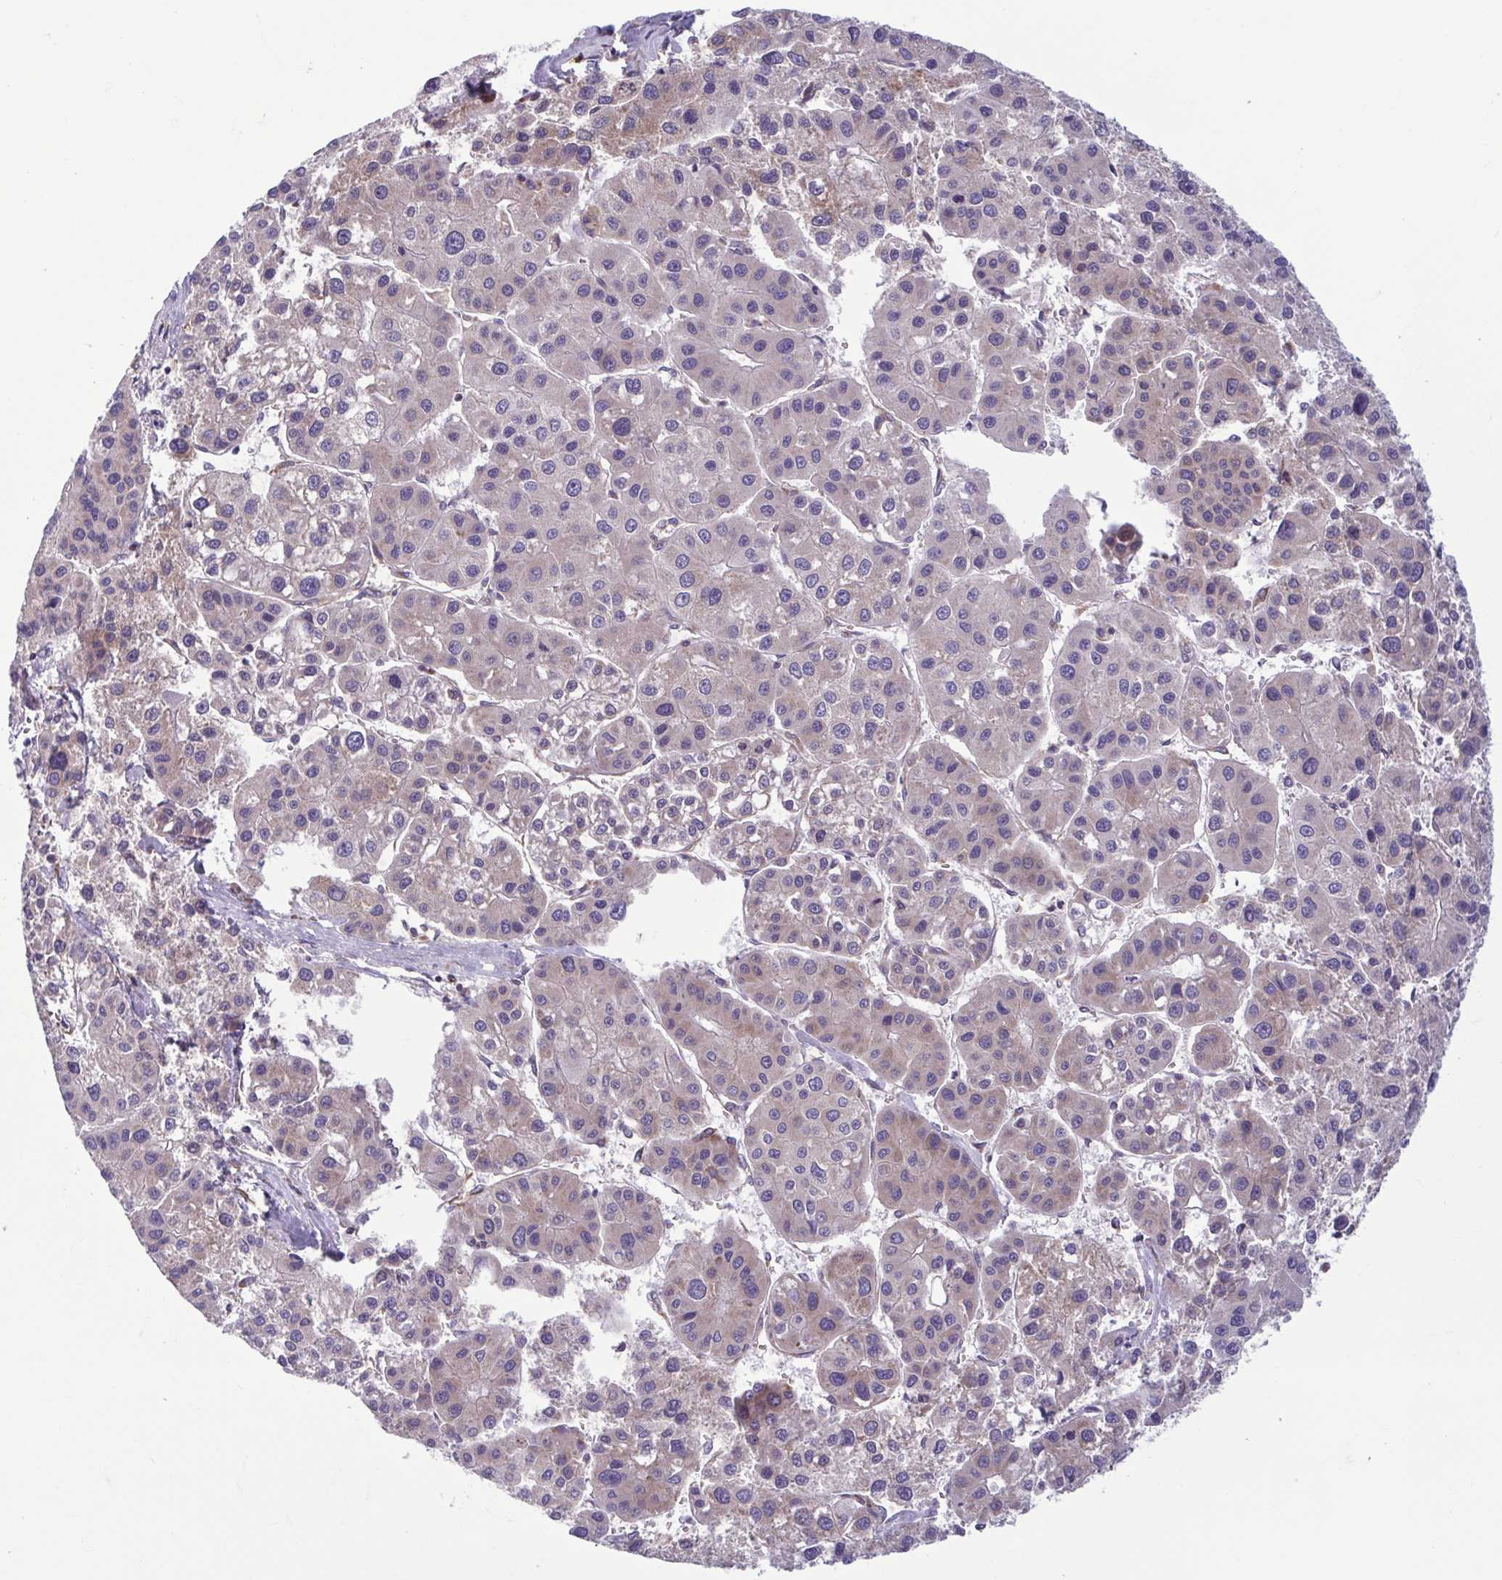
{"staining": {"intensity": "weak", "quantity": "<25%", "location": "cytoplasmic/membranous"}, "tissue": "liver cancer", "cell_type": "Tumor cells", "image_type": "cancer", "snomed": [{"axis": "morphology", "description": "Carcinoma, Hepatocellular, NOS"}, {"axis": "topography", "description": "Liver"}], "caption": "Liver cancer (hepatocellular carcinoma) was stained to show a protein in brown. There is no significant positivity in tumor cells.", "gene": "RPS16", "patient": {"sex": "male", "age": 73}}